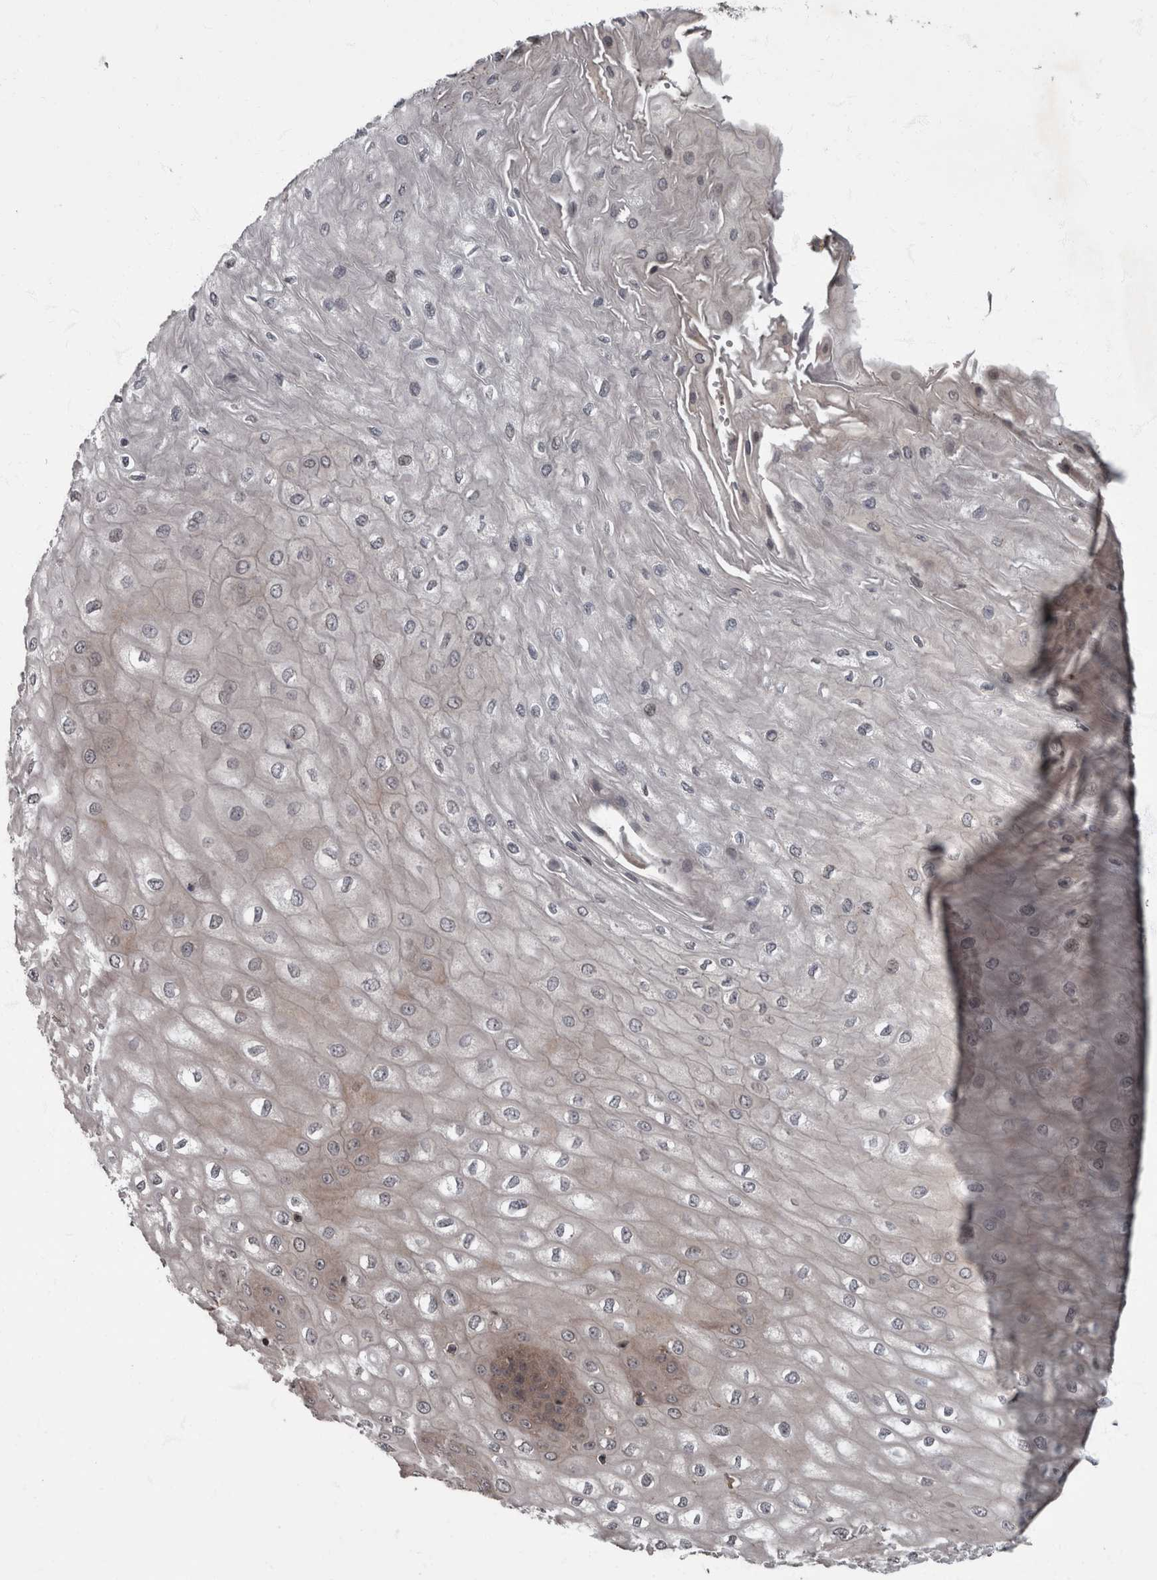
{"staining": {"intensity": "weak", "quantity": "25%-75%", "location": "cytoplasmic/membranous"}, "tissue": "esophagus", "cell_type": "Squamous epithelial cells", "image_type": "normal", "snomed": [{"axis": "morphology", "description": "Normal tissue, NOS"}, {"axis": "topography", "description": "Esophagus"}], "caption": "Squamous epithelial cells display low levels of weak cytoplasmic/membranous staining in approximately 25%-75% of cells in benign esophagus.", "gene": "VEGFD", "patient": {"sex": "male", "age": 60}}